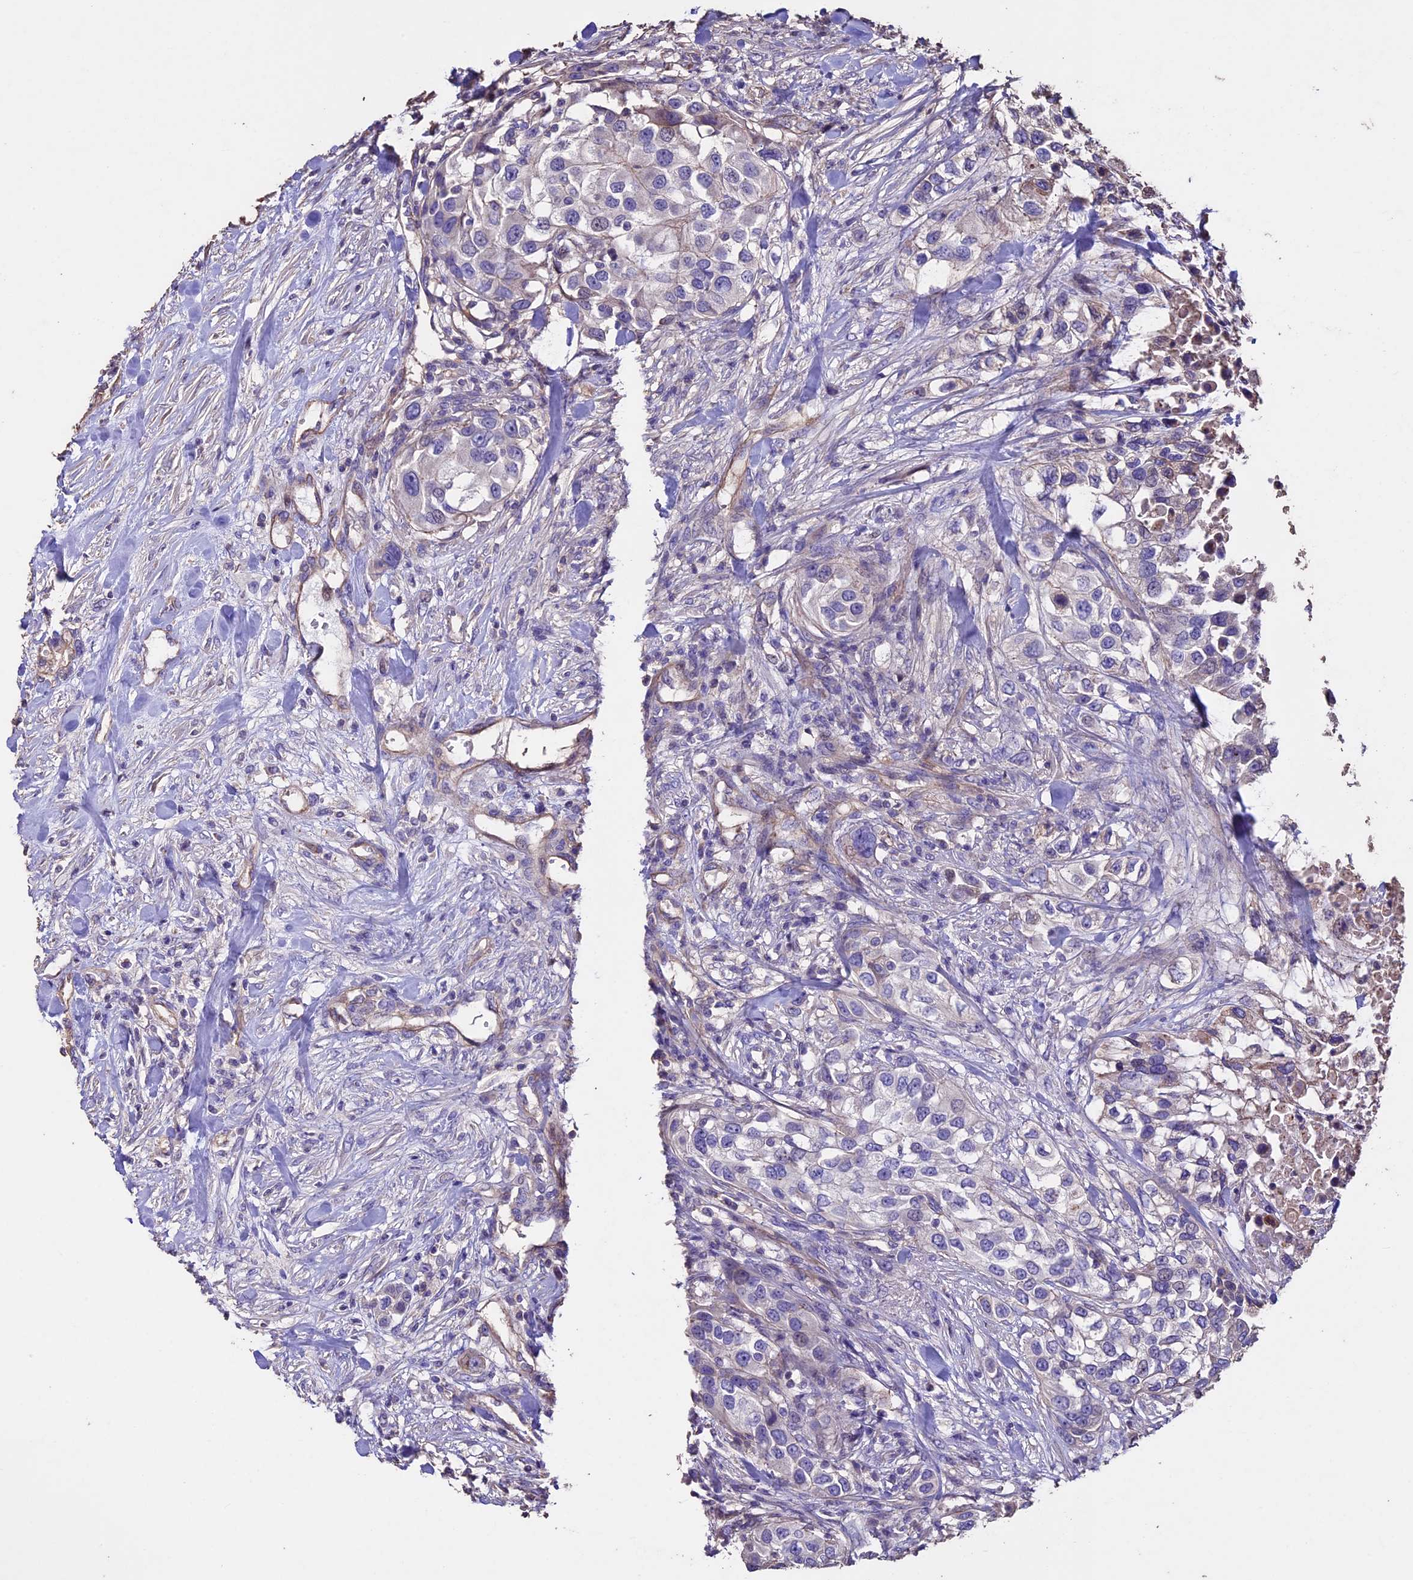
{"staining": {"intensity": "negative", "quantity": "none", "location": "none"}, "tissue": "urothelial cancer", "cell_type": "Tumor cells", "image_type": "cancer", "snomed": [{"axis": "morphology", "description": "Urothelial carcinoma, High grade"}, {"axis": "topography", "description": "Urinary bladder"}], "caption": "This is an immunohistochemistry (IHC) micrograph of human high-grade urothelial carcinoma. There is no positivity in tumor cells.", "gene": "USB1", "patient": {"sex": "female", "age": 80}}